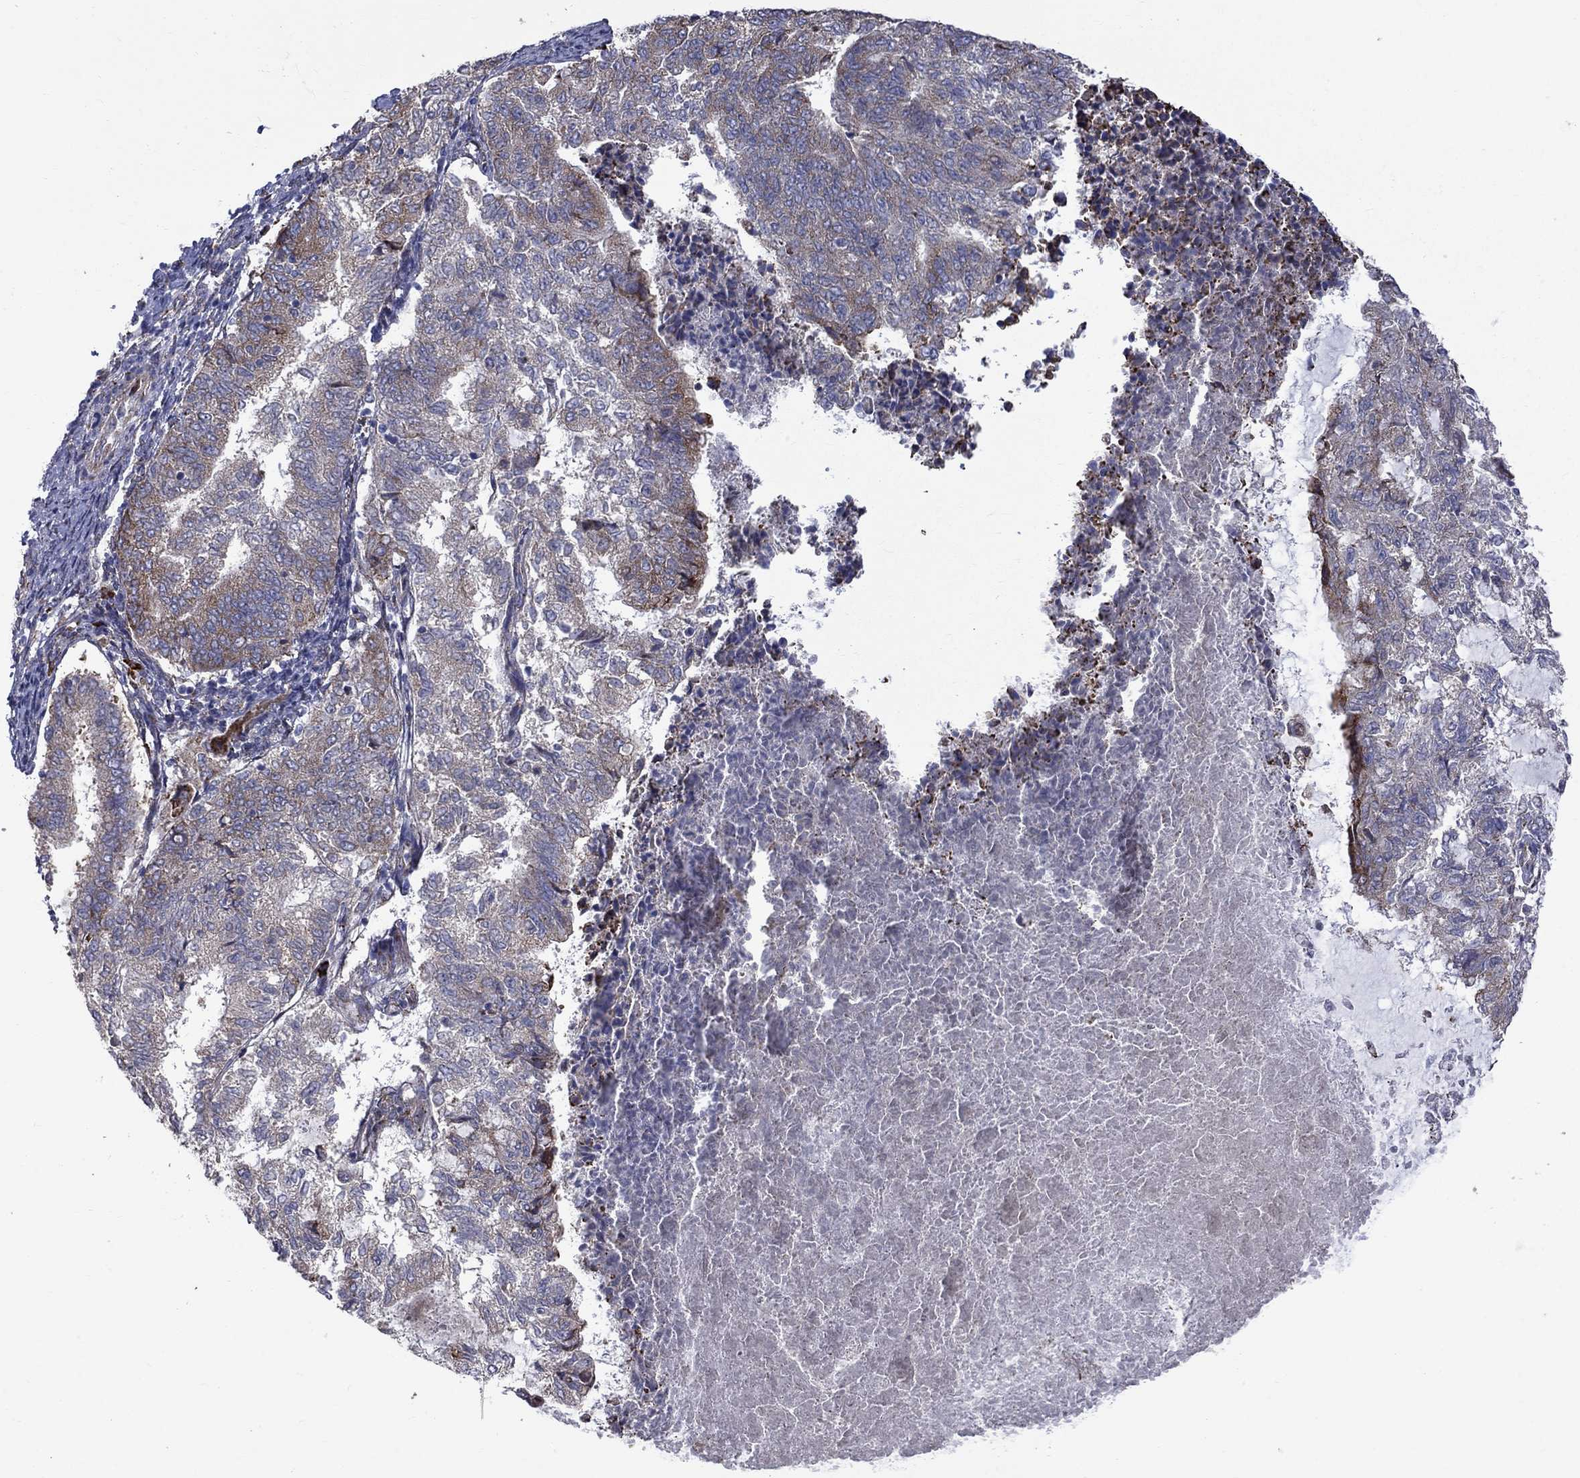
{"staining": {"intensity": "moderate", "quantity": "<25%", "location": "cytoplasmic/membranous"}, "tissue": "endometrial cancer", "cell_type": "Tumor cells", "image_type": "cancer", "snomed": [{"axis": "morphology", "description": "Adenocarcinoma, NOS"}, {"axis": "topography", "description": "Endometrium"}], "caption": "Endometrial cancer was stained to show a protein in brown. There is low levels of moderate cytoplasmic/membranous staining in about <25% of tumor cells. (DAB (3,3'-diaminobenzidine) = brown stain, brightfield microscopy at high magnification).", "gene": "ASNS", "patient": {"sex": "female", "age": 65}}